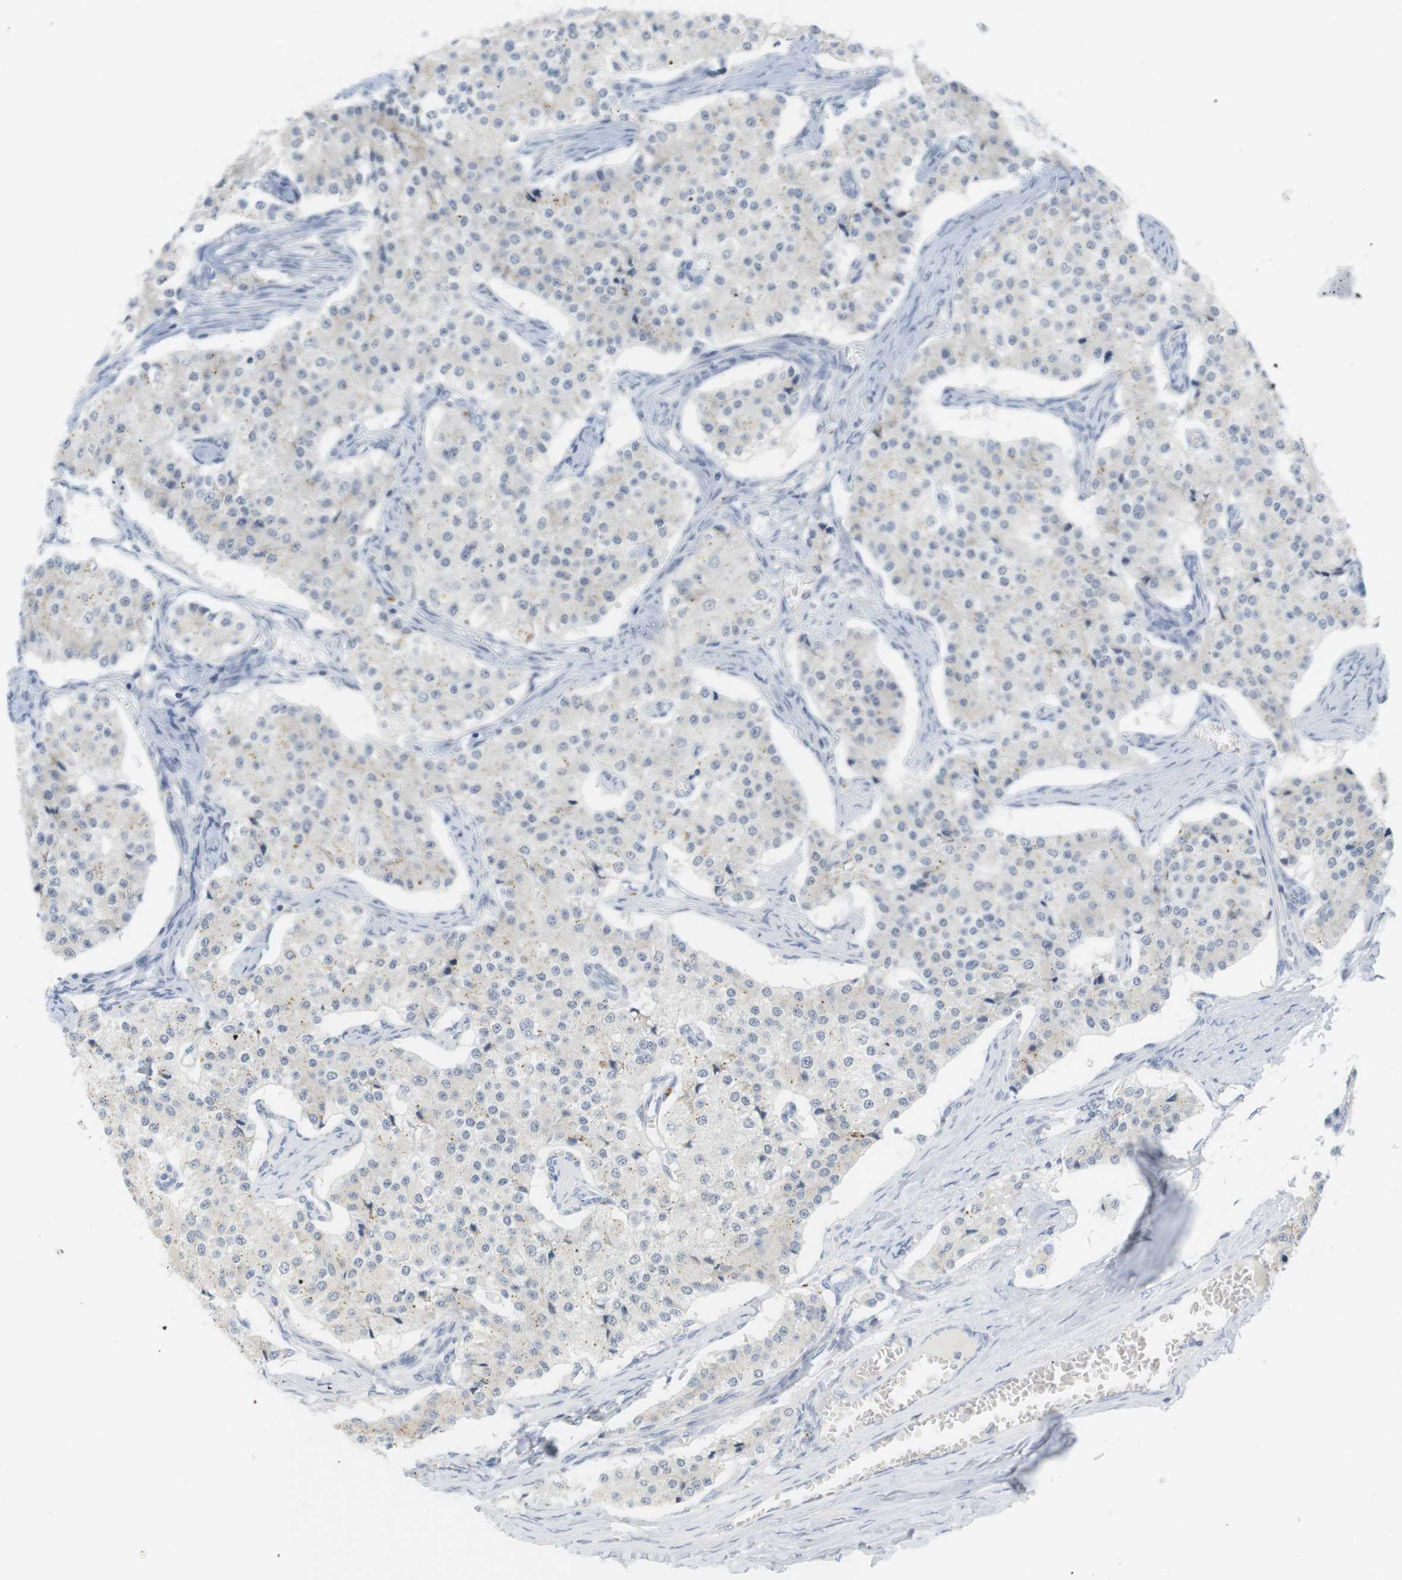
{"staining": {"intensity": "weak", "quantity": ">75%", "location": "cytoplasmic/membranous"}, "tissue": "carcinoid", "cell_type": "Tumor cells", "image_type": "cancer", "snomed": [{"axis": "morphology", "description": "Carcinoid, malignant, NOS"}, {"axis": "topography", "description": "Colon"}], "caption": "This photomicrograph displays immunohistochemistry staining of carcinoid, with low weak cytoplasmic/membranous expression in approximately >75% of tumor cells.", "gene": "YIPF1", "patient": {"sex": "female", "age": 52}}